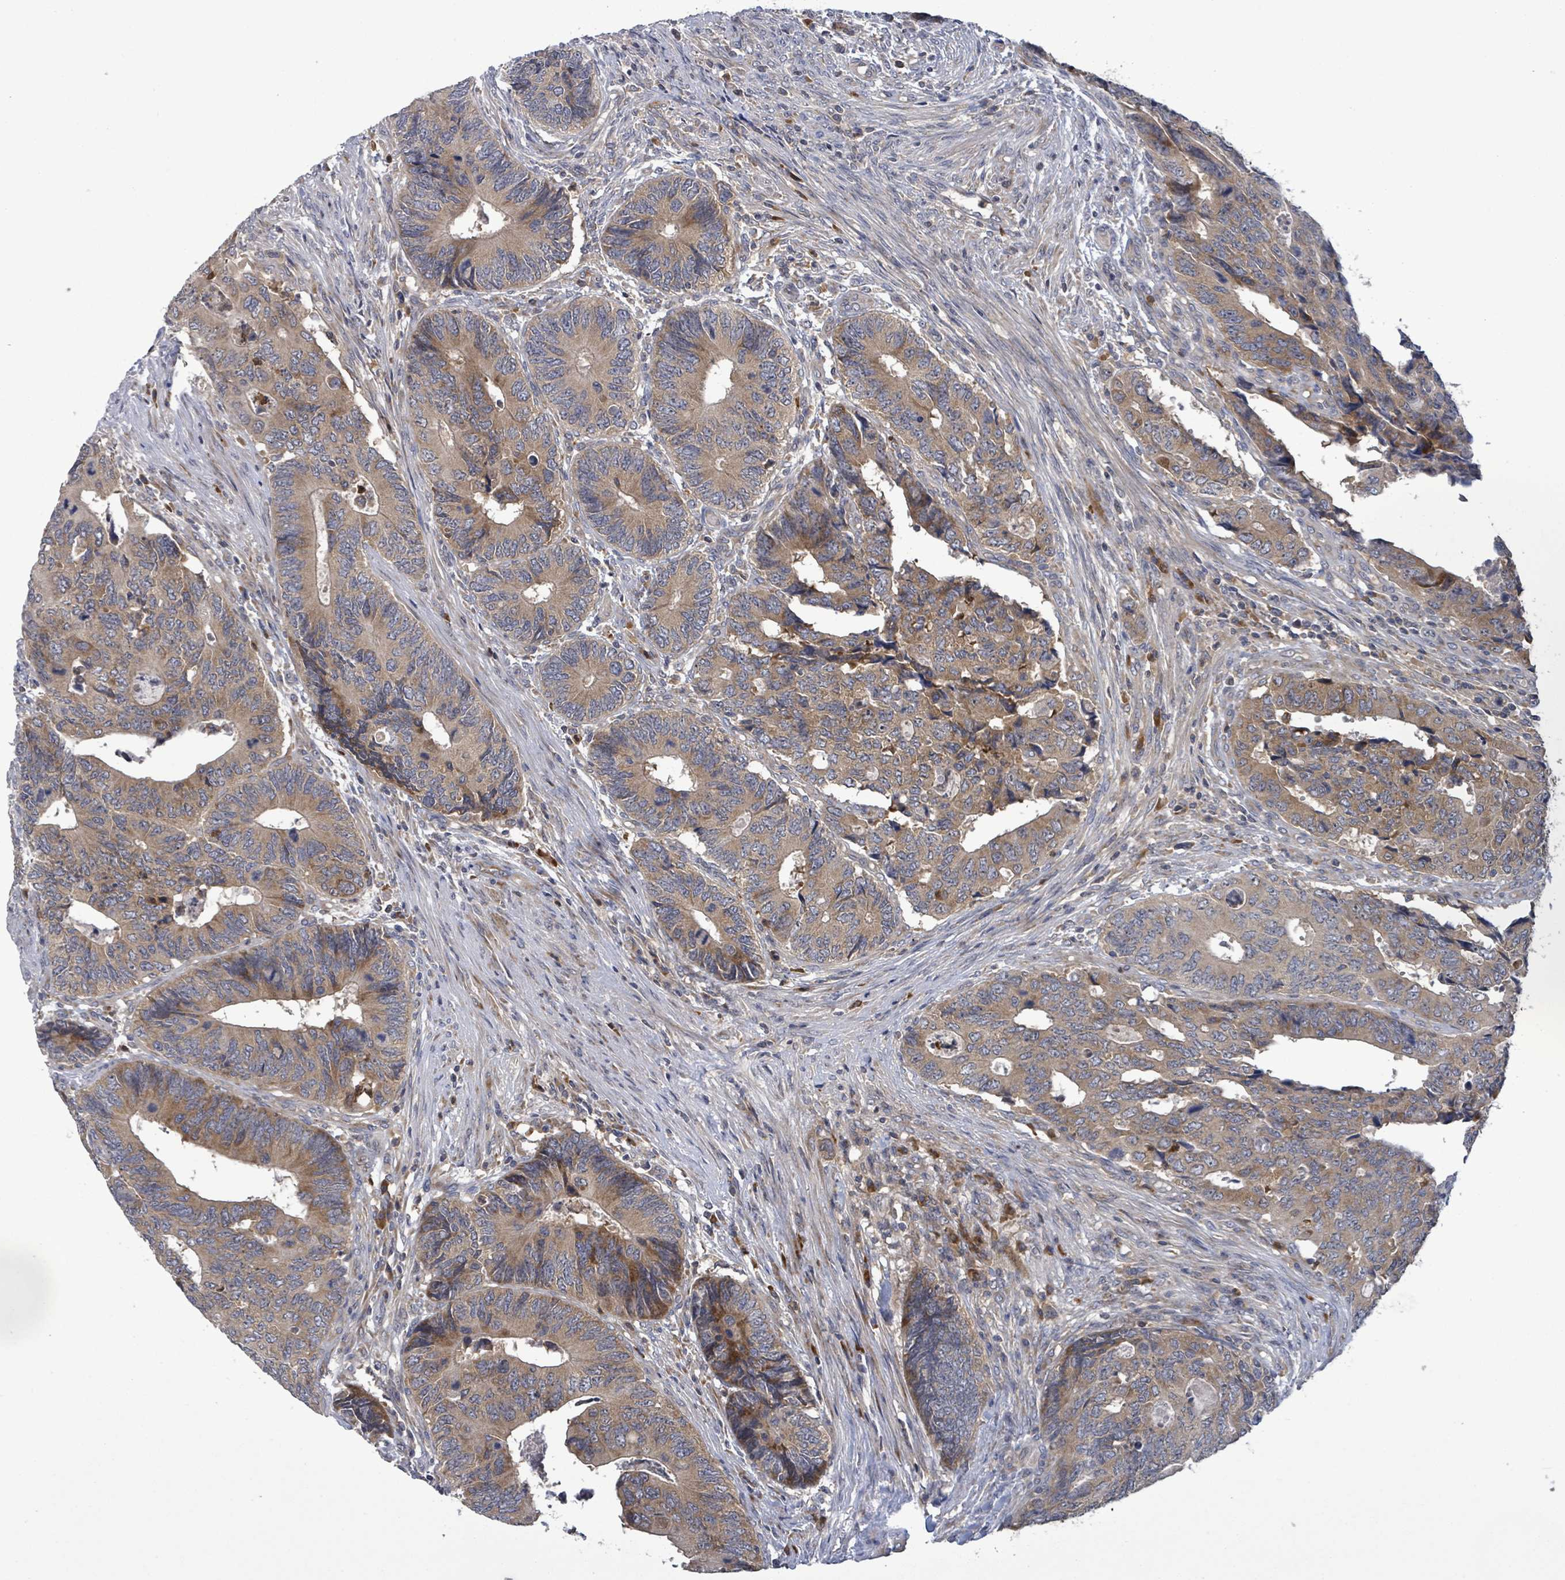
{"staining": {"intensity": "moderate", "quantity": ">75%", "location": "cytoplasmic/membranous"}, "tissue": "colorectal cancer", "cell_type": "Tumor cells", "image_type": "cancer", "snomed": [{"axis": "morphology", "description": "Adenocarcinoma, NOS"}, {"axis": "topography", "description": "Colon"}], "caption": "Immunohistochemical staining of colorectal cancer (adenocarcinoma) demonstrates medium levels of moderate cytoplasmic/membranous staining in about >75% of tumor cells. Using DAB (brown) and hematoxylin (blue) stains, captured at high magnification using brightfield microscopy.", "gene": "SERPINE3", "patient": {"sex": "male", "age": 87}}